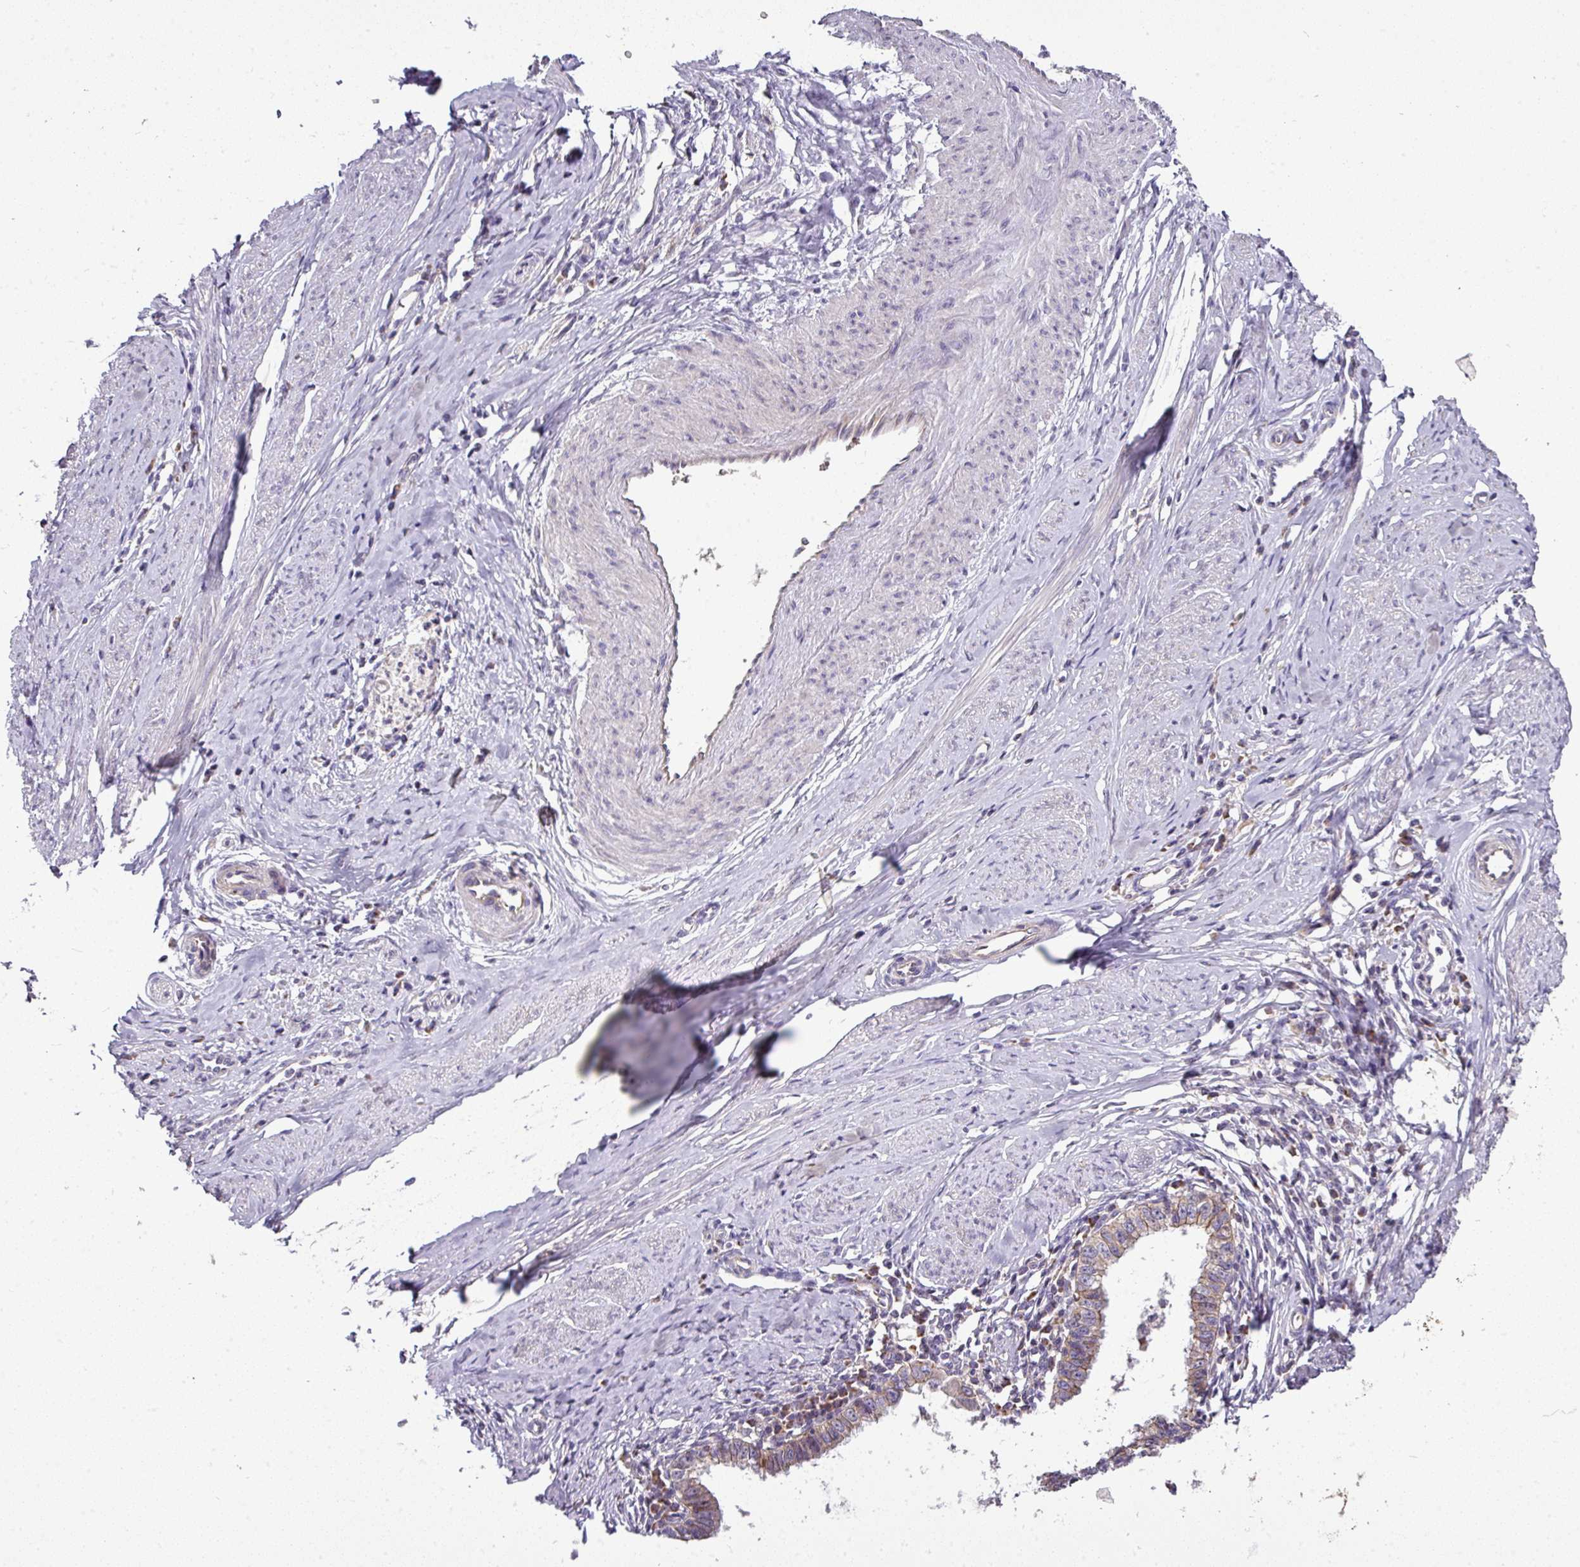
{"staining": {"intensity": "weak", "quantity": "25%-75%", "location": "cytoplasmic/membranous"}, "tissue": "cervical cancer", "cell_type": "Tumor cells", "image_type": "cancer", "snomed": [{"axis": "morphology", "description": "Adenocarcinoma, NOS"}, {"axis": "topography", "description": "Cervix"}], "caption": "Weak cytoplasmic/membranous positivity for a protein is seen in about 25%-75% of tumor cells of cervical cancer (adenocarcinoma) using immunohistochemistry.", "gene": "GAN", "patient": {"sex": "female", "age": 36}}